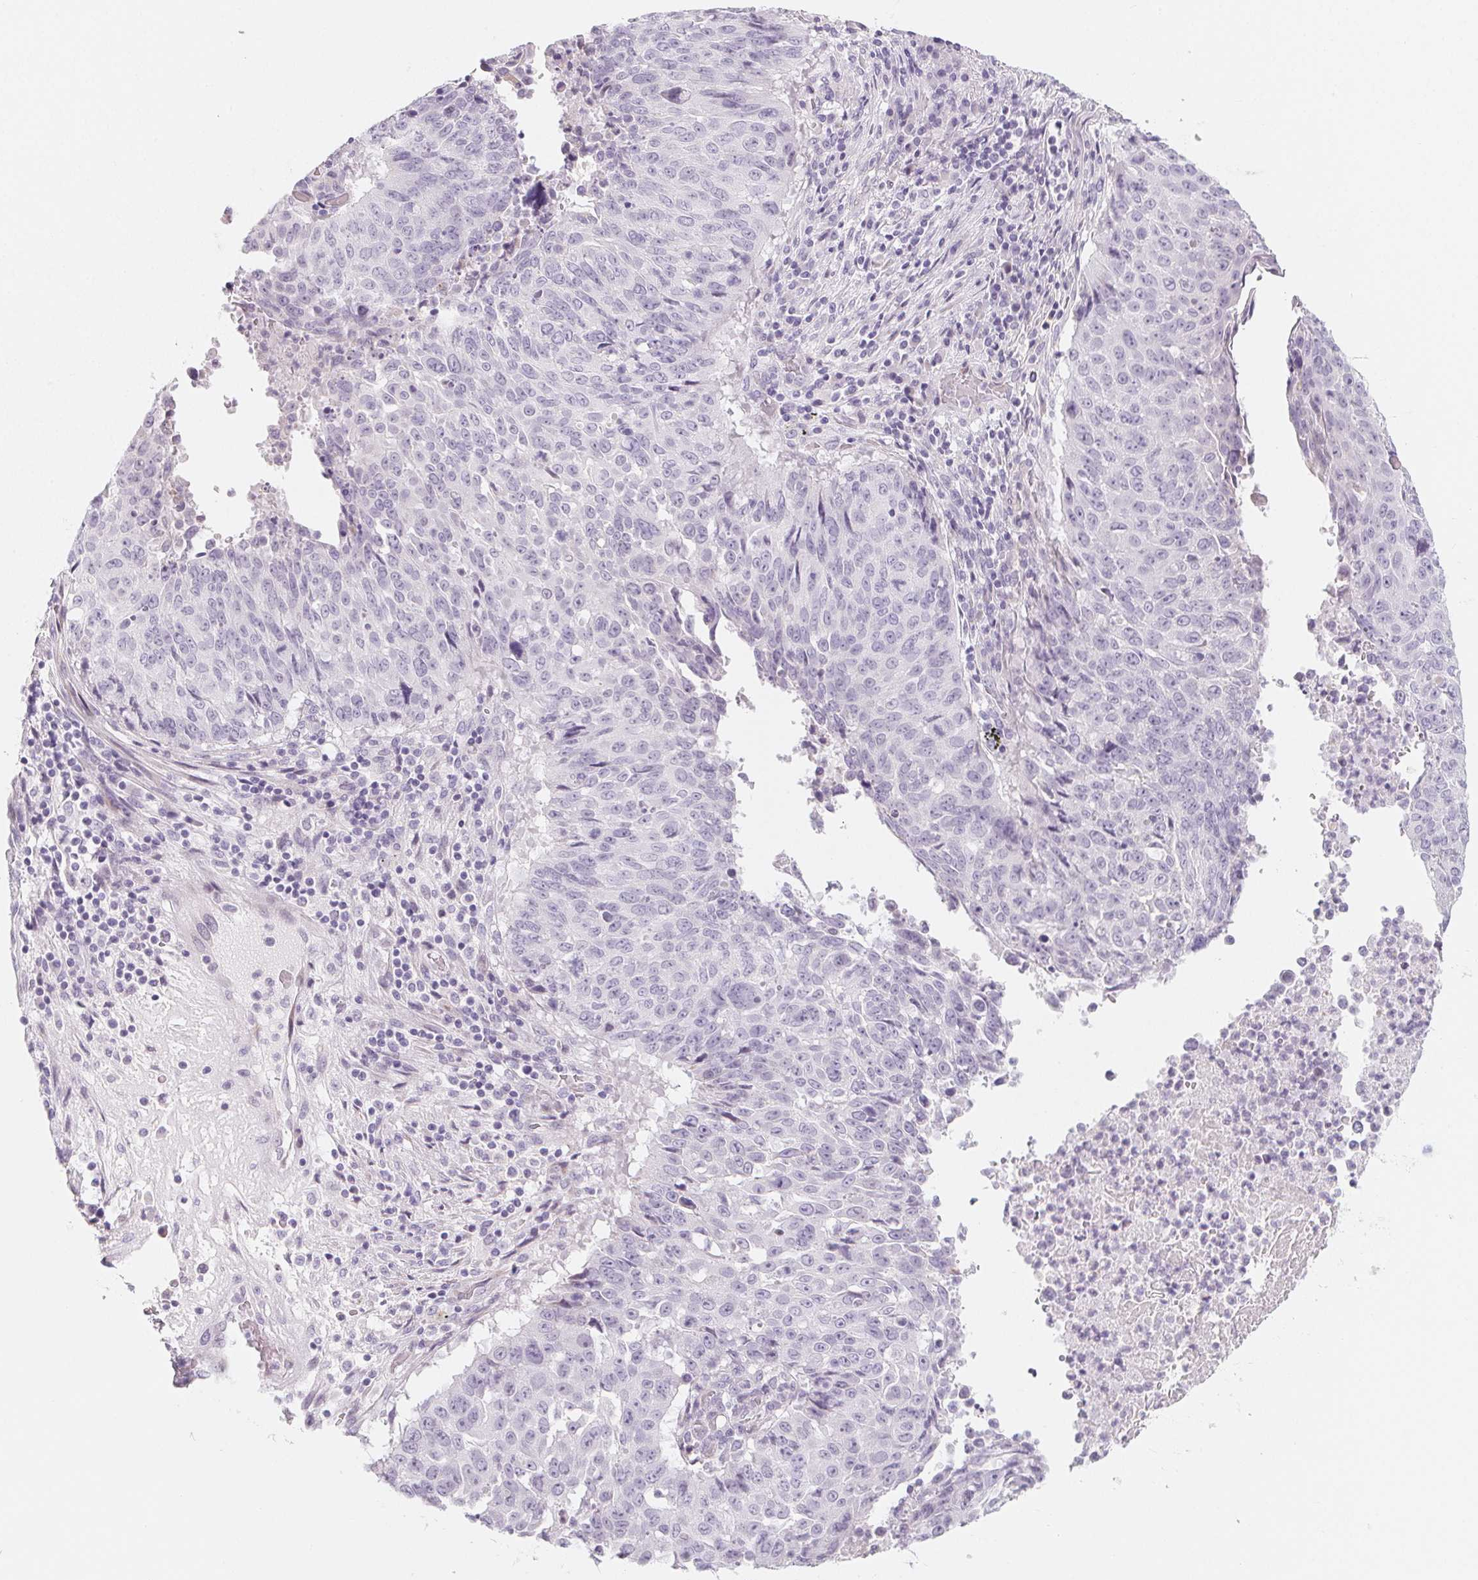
{"staining": {"intensity": "negative", "quantity": "none", "location": "none"}, "tissue": "lung cancer", "cell_type": "Tumor cells", "image_type": "cancer", "snomed": [{"axis": "morphology", "description": "Normal tissue, NOS"}, {"axis": "morphology", "description": "Squamous cell carcinoma, NOS"}, {"axis": "topography", "description": "Bronchus"}, {"axis": "topography", "description": "Lung"}], "caption": "Human lung squamous cell carcinoma stained for a protein using immunohistochemistry exhibits no staining in tumor cells.", "gene": "SH3GL2", "patient": {"sex": "male", "age": 64}}